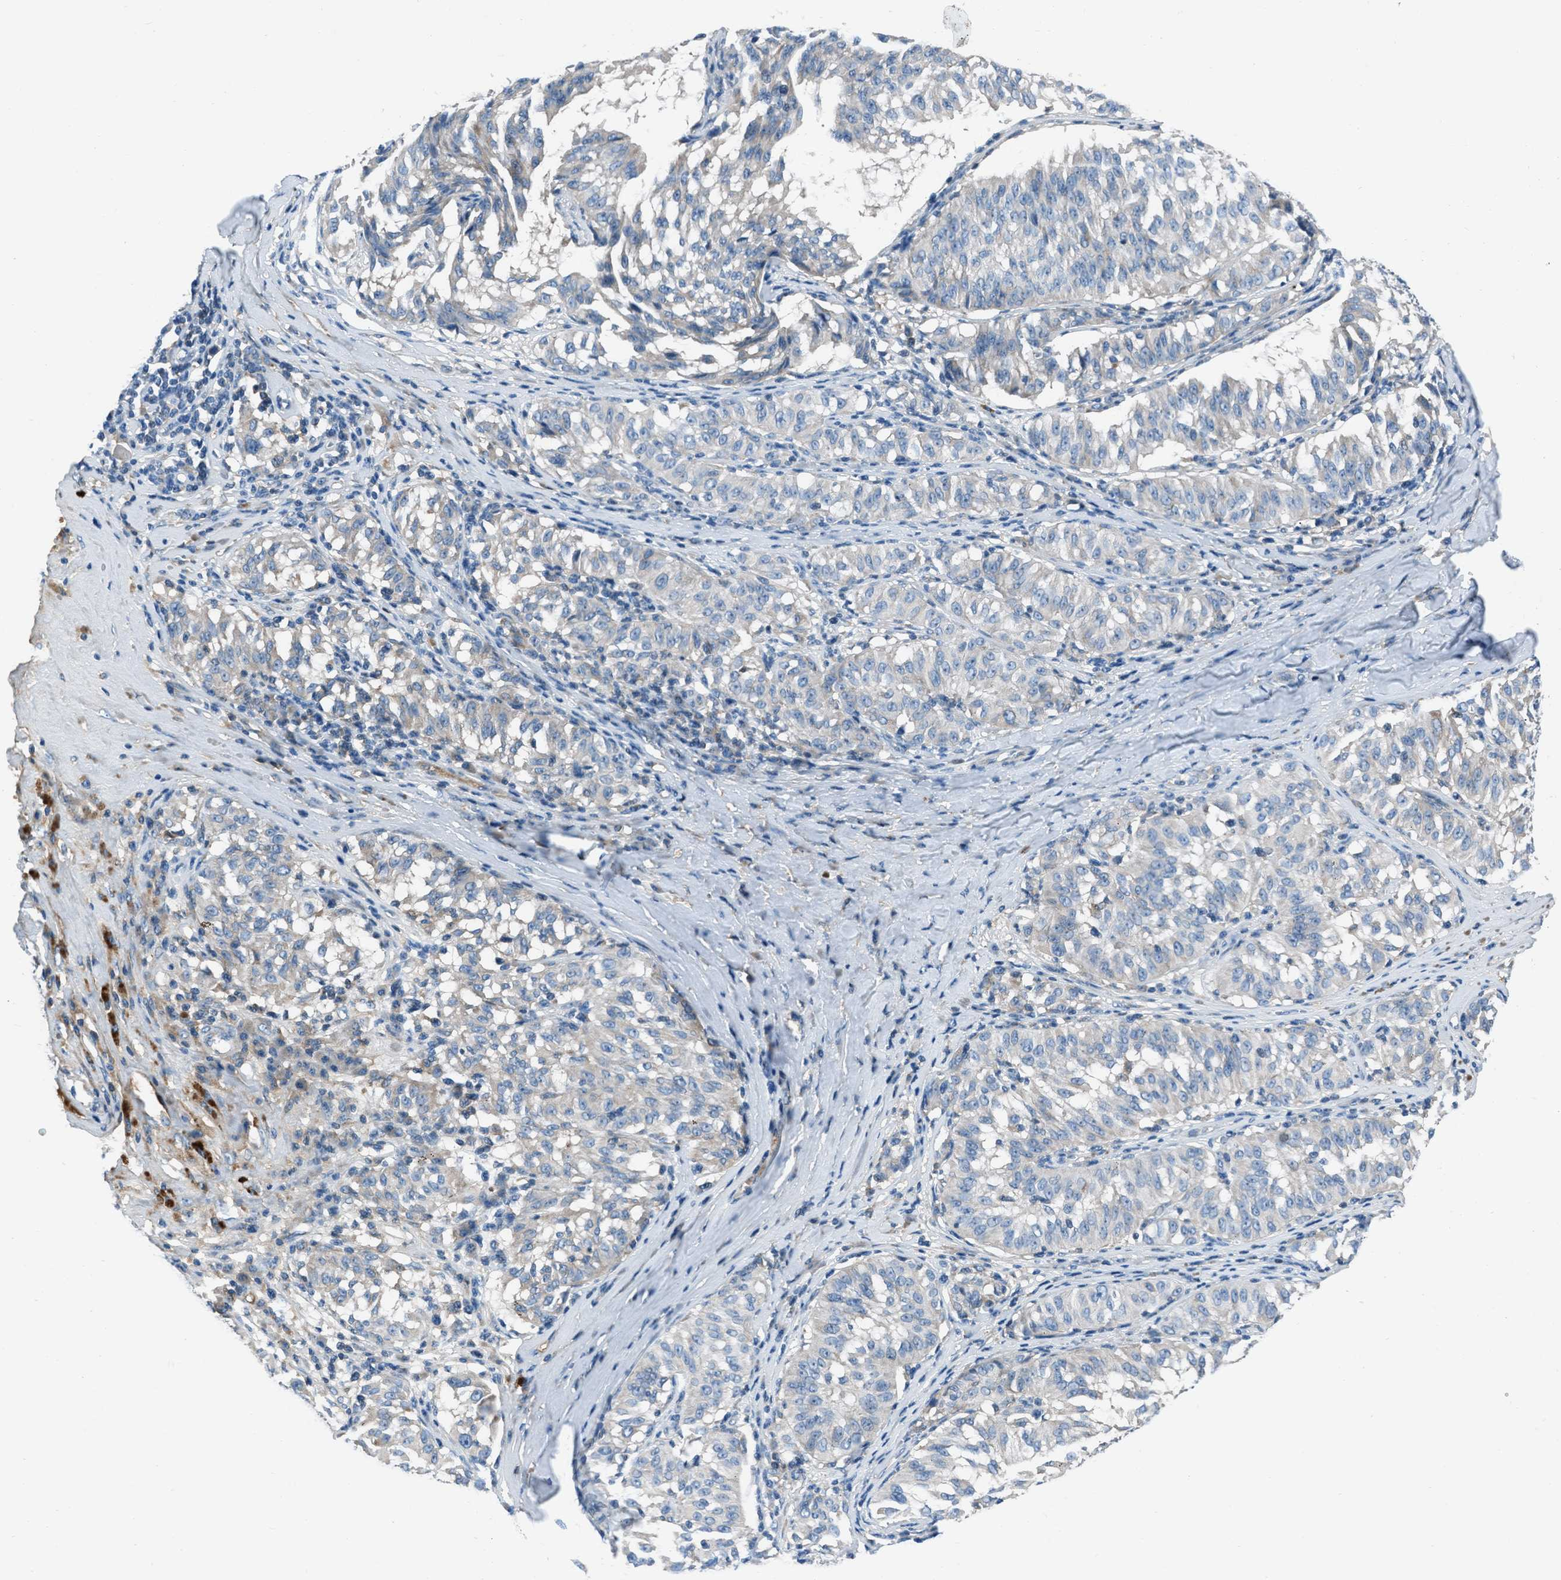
{"staining": {"intensity": "negative", "quantity": "none", "location": "none"}, "tissue": "melanoma", "cell_type": "Tumor cells", "image_type": "cancer", "snomed": [{"axis": "morphology", "description": "Malignant melanoma, NOS"}, {"axis": "topography", "description": "Skin"}], "caption": "High magnification brightfield microscopy of malignant melanoma stained with DAB (3,3'-diaminobenzidine) (brown) and counterstained with hematoxylin (blue): tumor cells show no significant expression.", "gene": "SLC38A6", "patient": {"sex": "female", "age": 72}}